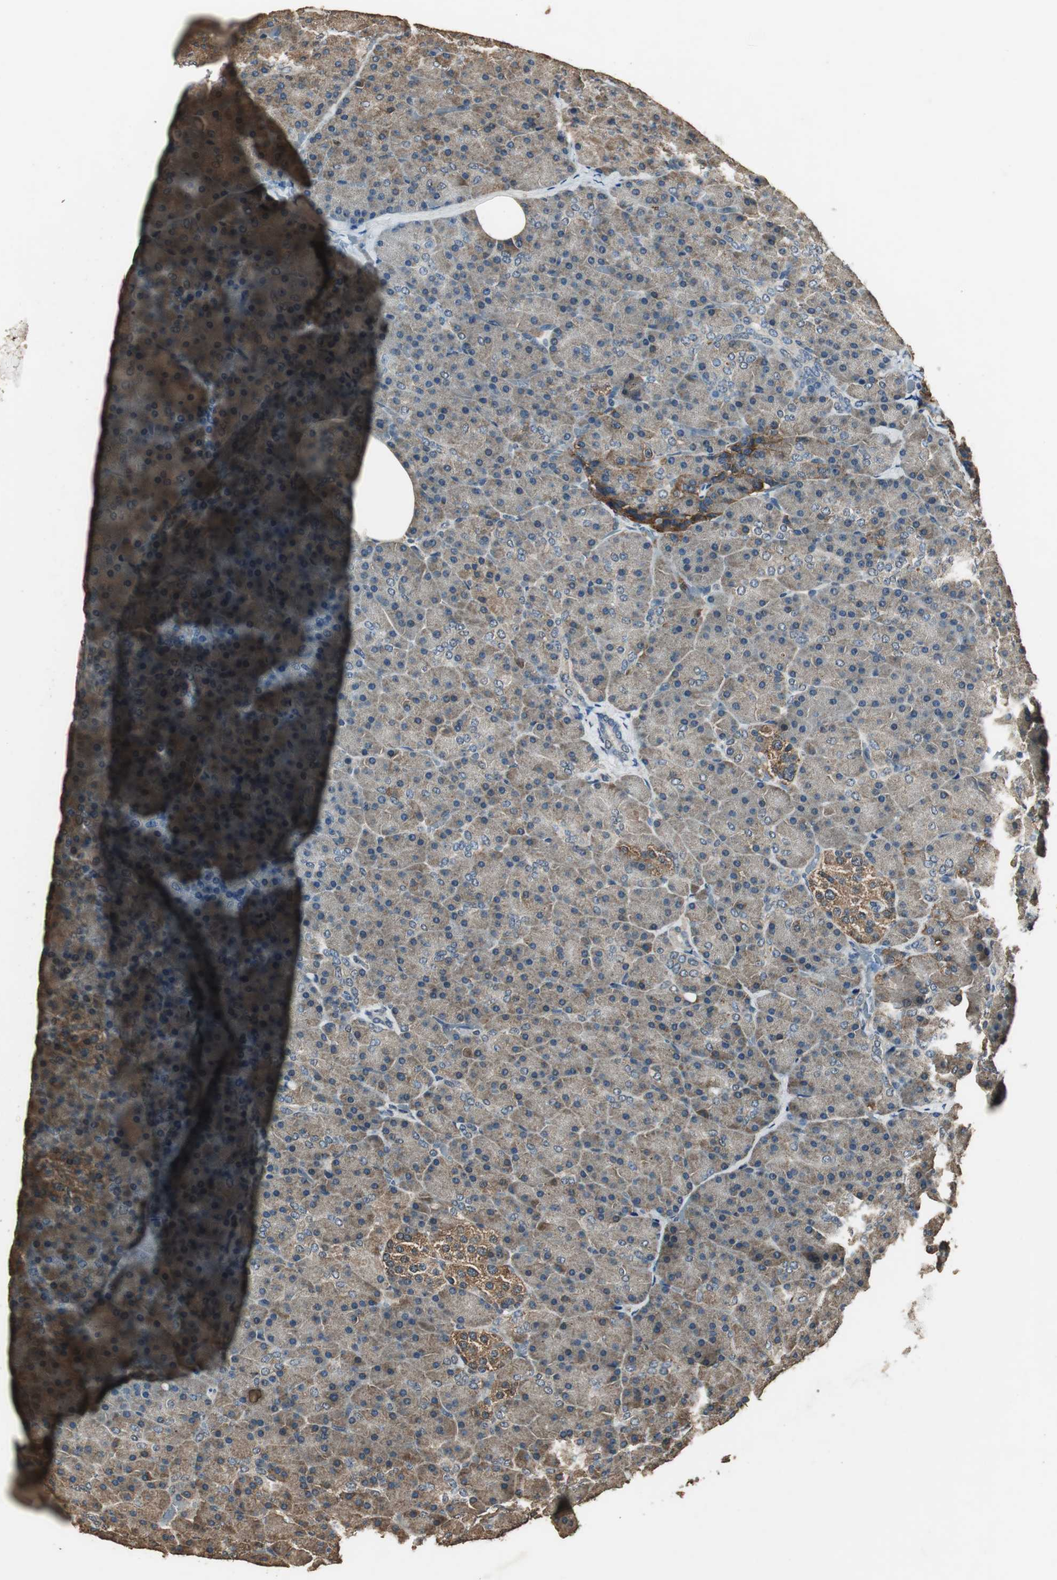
{"staining": {"intensity": "moderate", "quantity": ">75%", "location": "cytoplasmic/membranous"}, "tissue": "pancreas", "cell_type": "Exocrine glandular cells", "image_type": "normal", "snomed": [{"axis": "morphology", "description": "Normal tissue, NOS"}, {"axis": "topography", "description": "Pancreas"}], "caption": "Moderate cytoplasmic/membranous protein staining is seen in about >75% of exocrine glandular cells in pancreas.", "gene": "TMPRSS4", "patient": {"sex": "female", "age": 35}}